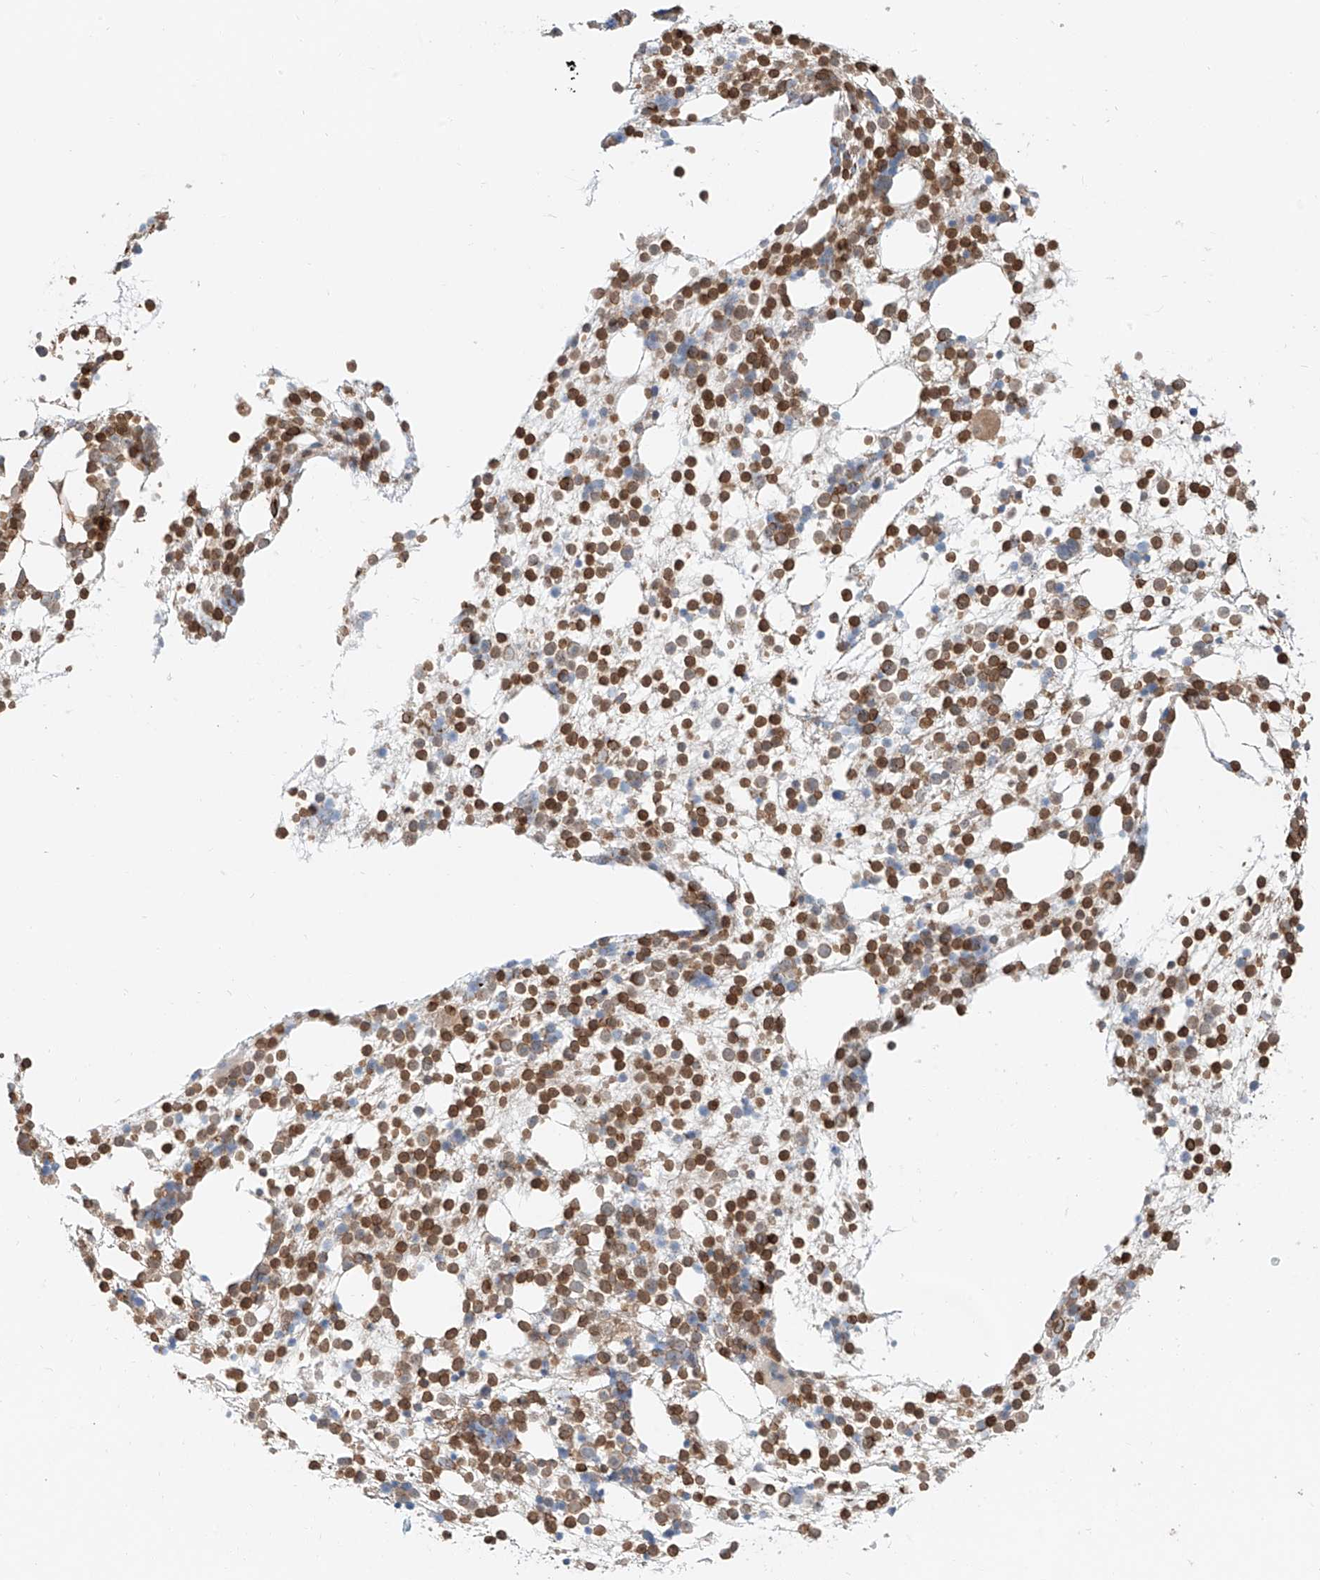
{"staining": {"intensity": "moderate", "quantity": "25%-75%", "location": "cytoplasmic/membranous,nuclear"}, "tissue": "bone marrow", "cell_type": "Hematopoietic cells", "image_type": "normal", "snomed": [{"axis": "morphology", "description": "Normal tissue, NOS"}, {"axis": "topography", "description": "Bone marrow"}], "caption": "Immunohistochemical staining of benign bone marrow shows 25%-75% levels of moderate cytoplasmic/membranous,nuclear protein staining in about 25%-75% of hematopoietic cells.", "gene": "CEP162", "patient": {"sex": "male", "age": 54}}